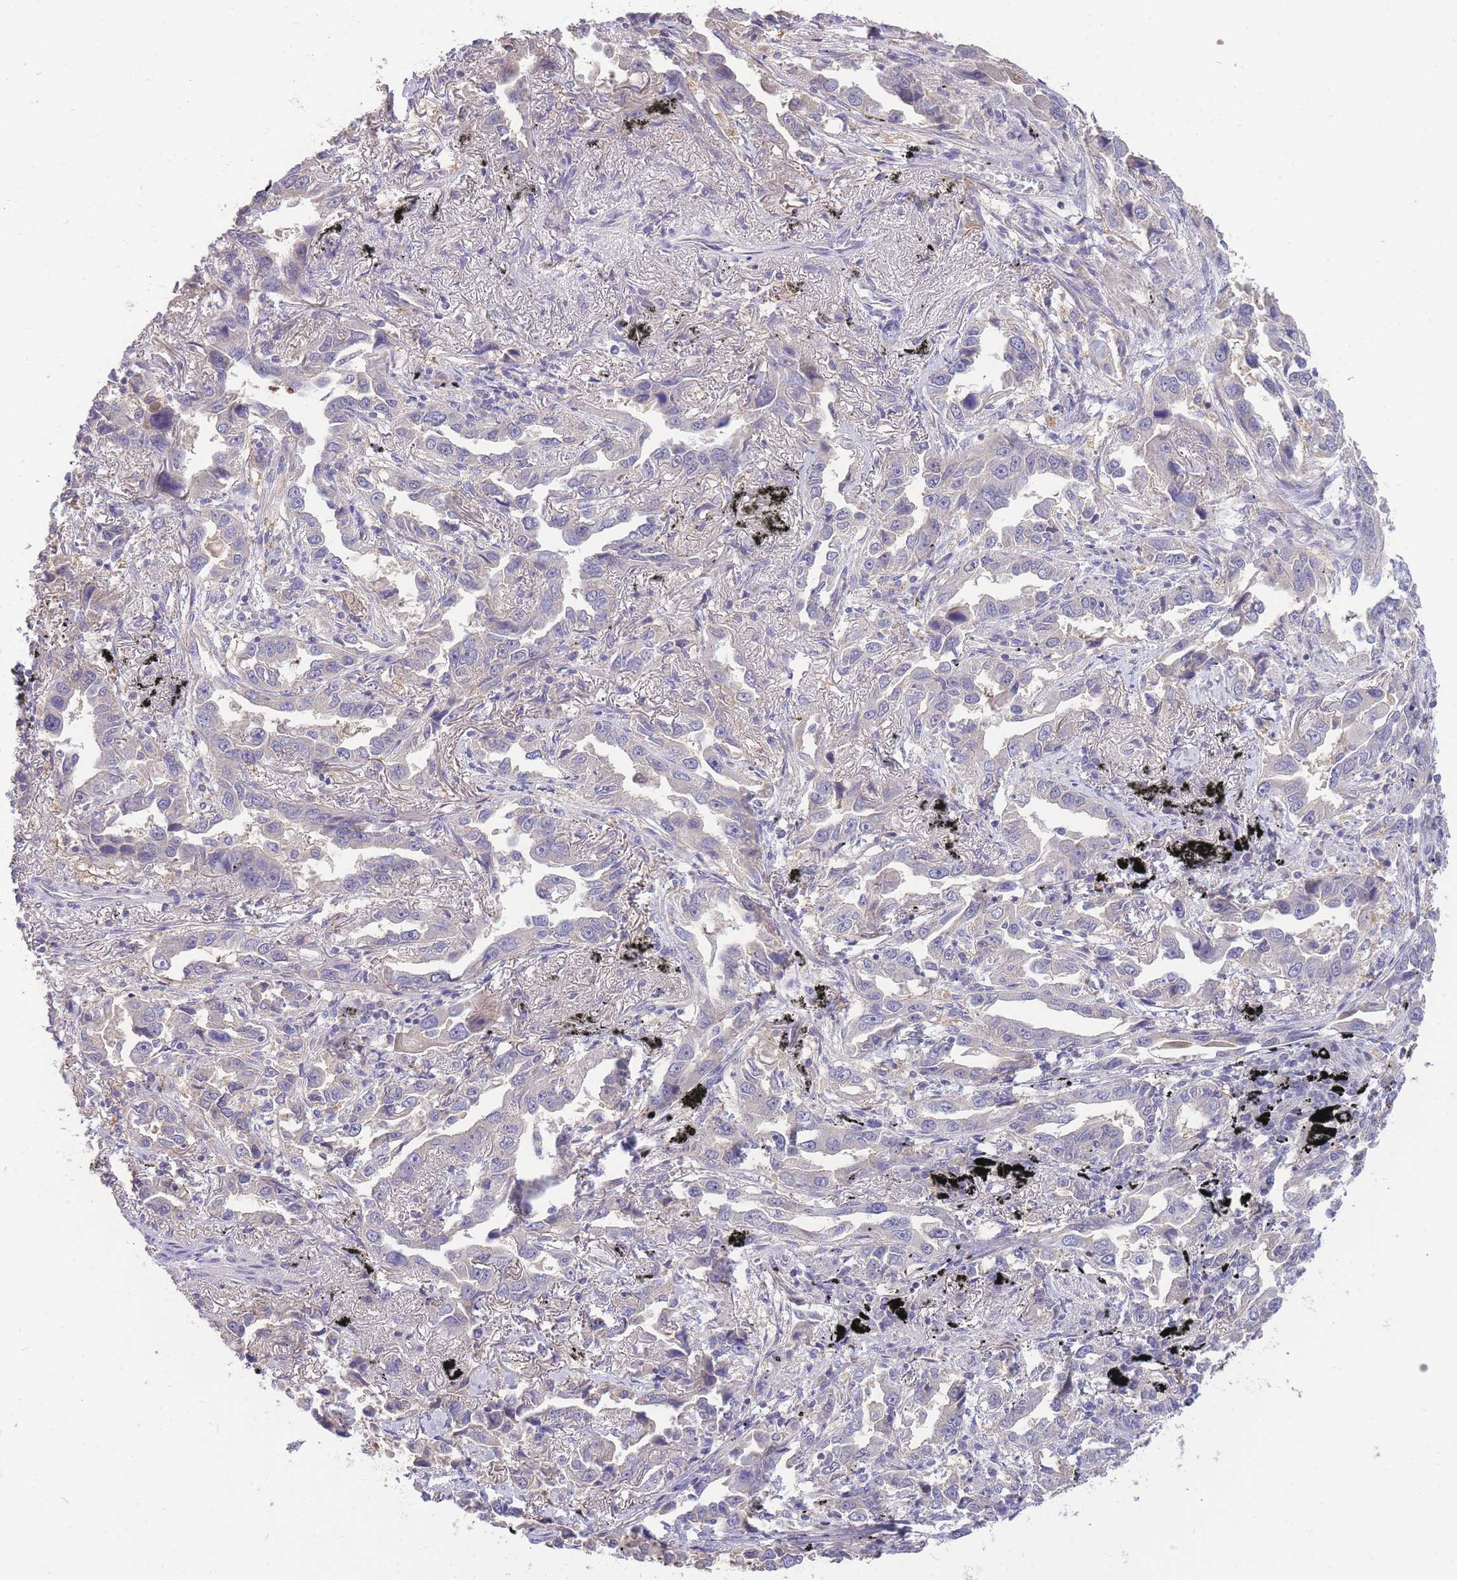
{"staining": {"intensity": "negative", "quantity": "none", "location": "none"}, "tissue": "lung cancer", "cell_type": "Tumor cells", "image_type": "cancer", "snomed": [{"axis": "morphology", "description": "Adenocarcinoma, NOS"}, {"axis": "topography", "description": "Lung"}], "caption": "Immunohistochemistry (IHC) micrograph of neoplastic tissue: human lung cancer (adenocarcinoma) stained with DAB shows no significant protein expression in tumor cells.", "gene": "OR5T1", "patient": {"sex": "male", "age": 67}}